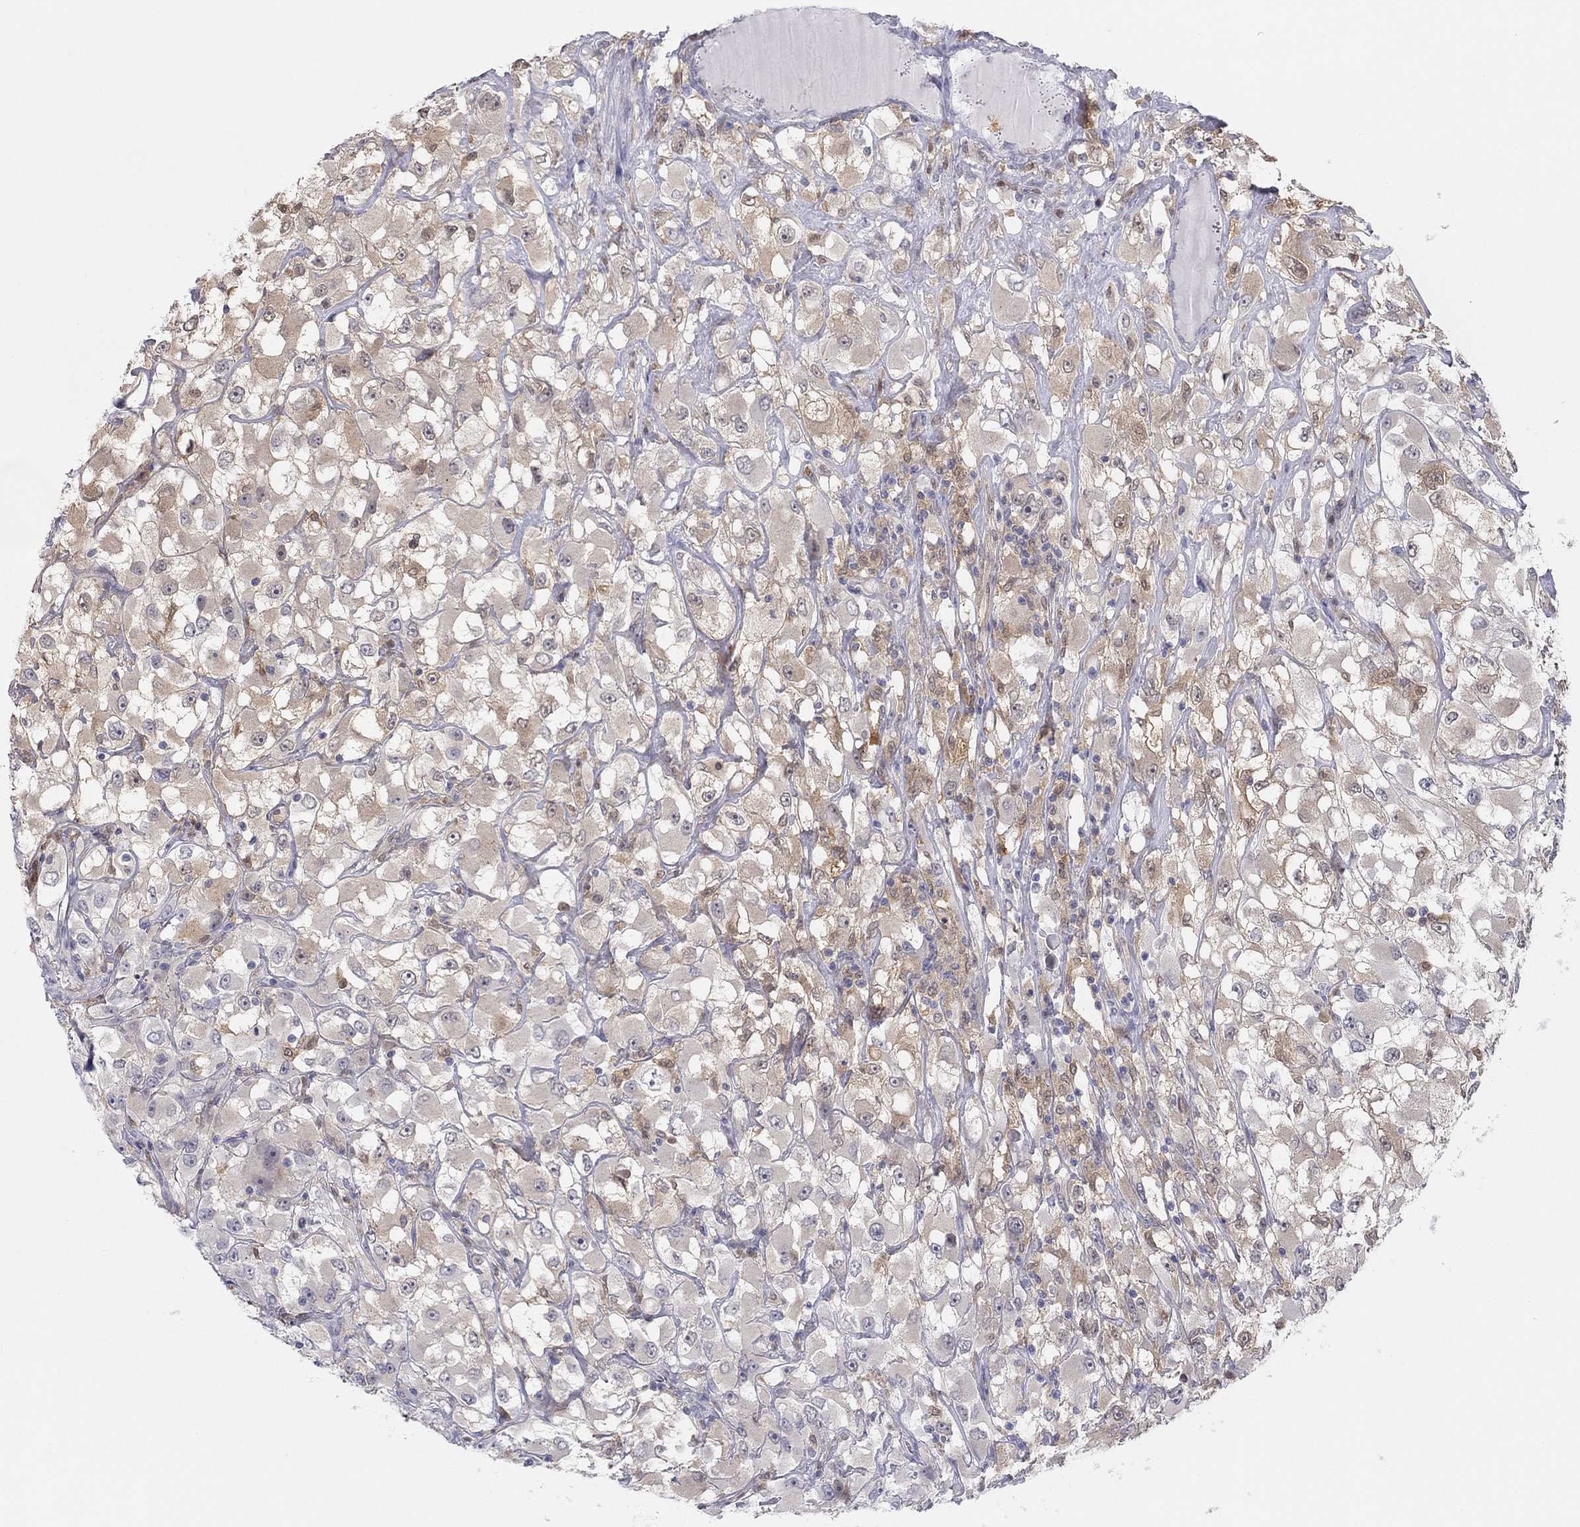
{"staining": {"intensity": "weak", "quantity": "25%-75%", "location": "cytoplasmic/membranous"}, "tissue": "renal cancer", "cell_type": "Tumor cells", "image_type": "cancer", "snomed": [{"axis": "morphology", "description": "Adenocarcinoma, NOS"}, {"axis": "topography", "description": "Kidney"}], "caption": "Brown immunohistochemical staining in human renal cancer (adenocarcinoma) shows weak cytoplasmic/membranous positivity in approximately 25%-75% of tumor cells.", "gene": "PDXK", "patient": {"sex": "female", "age": 52}}